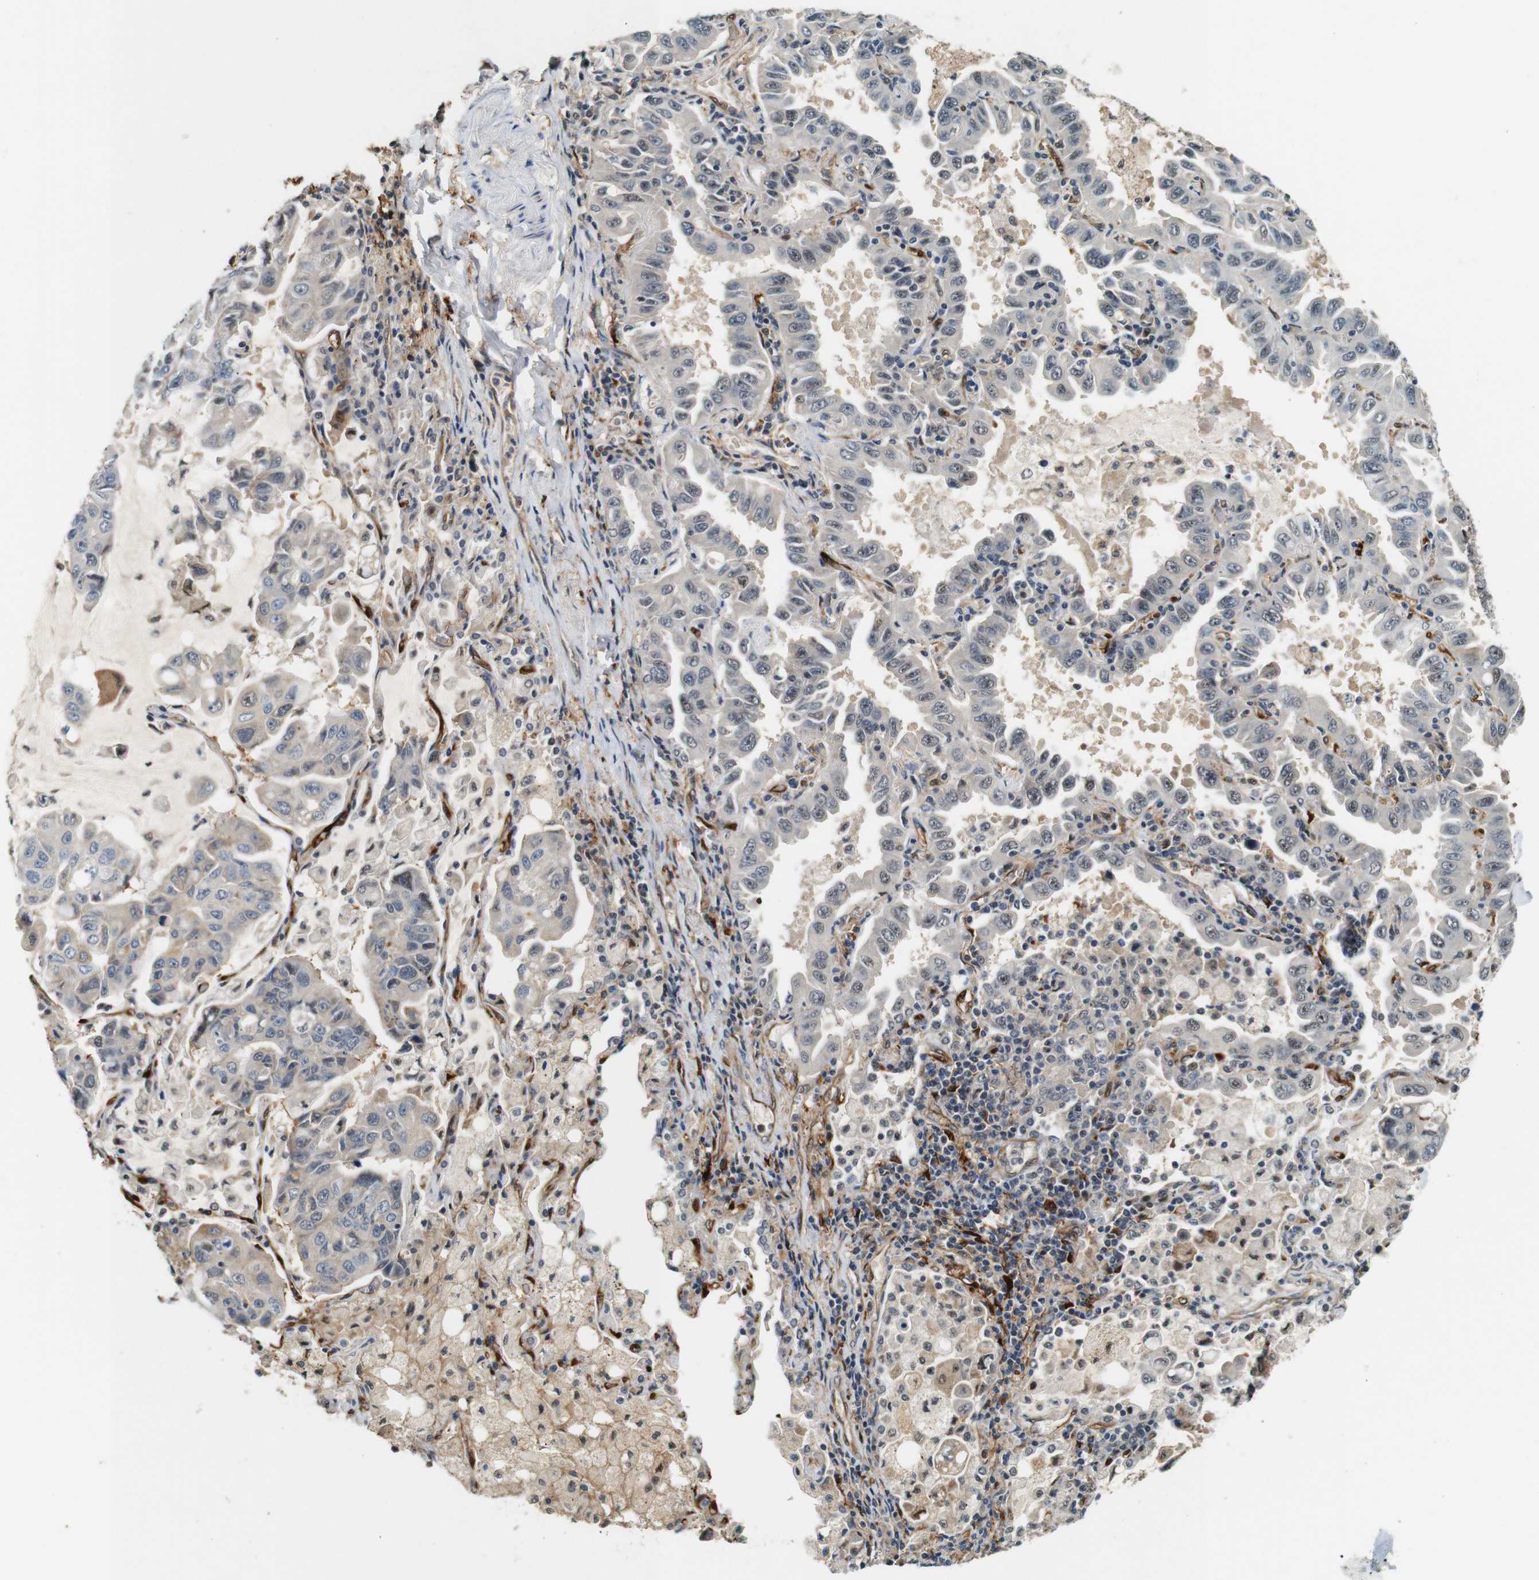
{"staining": {"intensity": "weak", "quantity": "<25%", "location": "cytoplasmic/membranous,nuclear"}, "tissue": "lung cancer", "cell_type": "Tumor cells", "image_type": "cancer", "snomed": [{"axis": "morphology", "description": "Adenocarcinoma, NOS"}, {"axis": "topography", "description": "Lung"}], "caption": "An image of human lung cancer is negative for staining in tumor cells.", "gene": "LXN", "patient": {"sex": "male", "age": 64}}